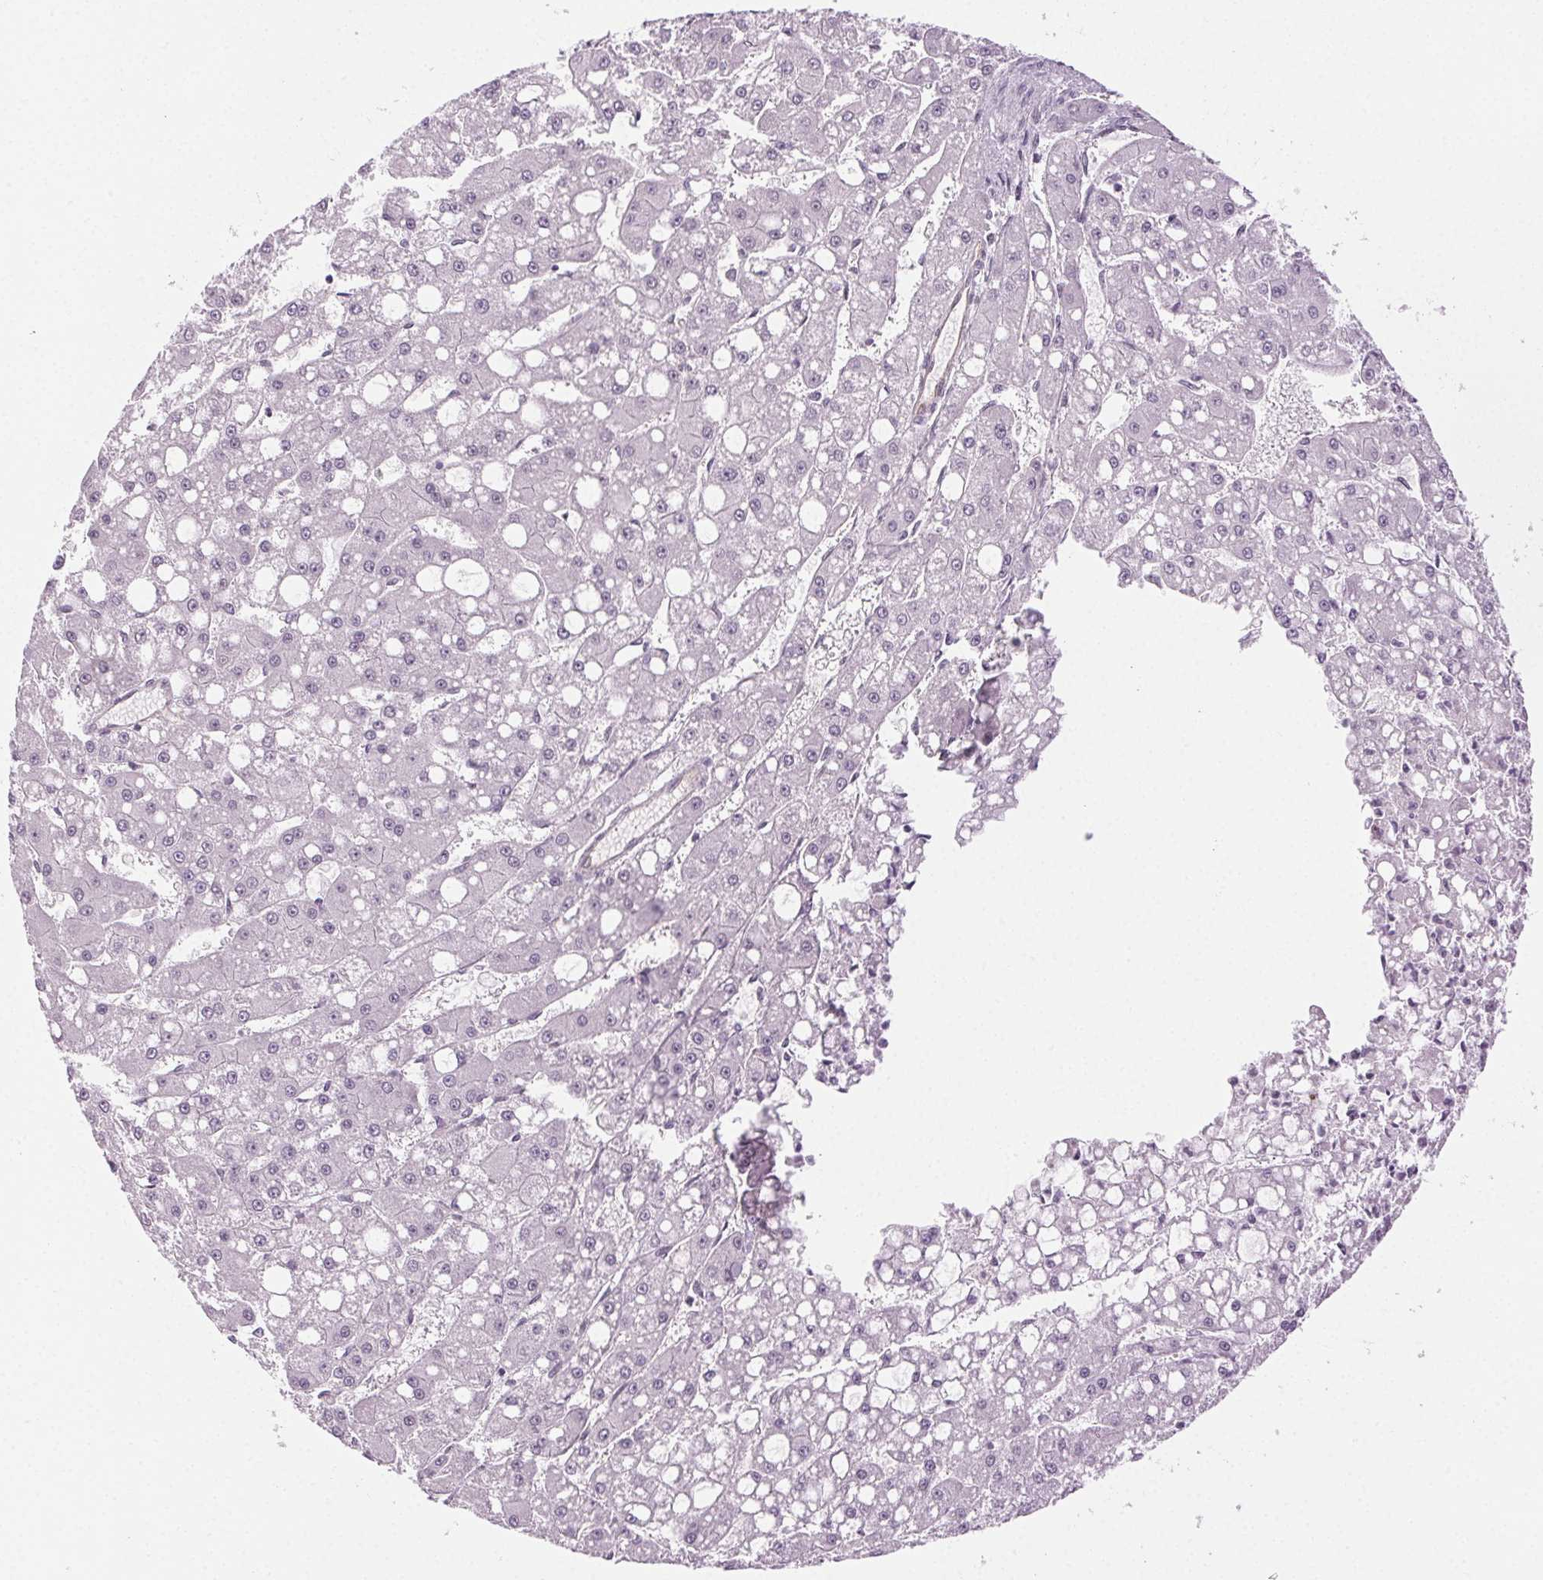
{"staining": {"intensity": "negative", "quantity": "none", "location": "none"}, "tissue": "liver cancer", "cell_type": "Tumor cells", "image_type": "cancer", "snomed": [{"axis": "morphology", "description": "Carcinoma, Hepatocellular, NOS"}, {"axis": "topography", "description": "Liver"}], "caption": "Immunohistochemical staining of human liver cancer displays no significant expression in tumor cells.", "gene": "AIF1L", "patient": {"sex": "male", "age": 67}}